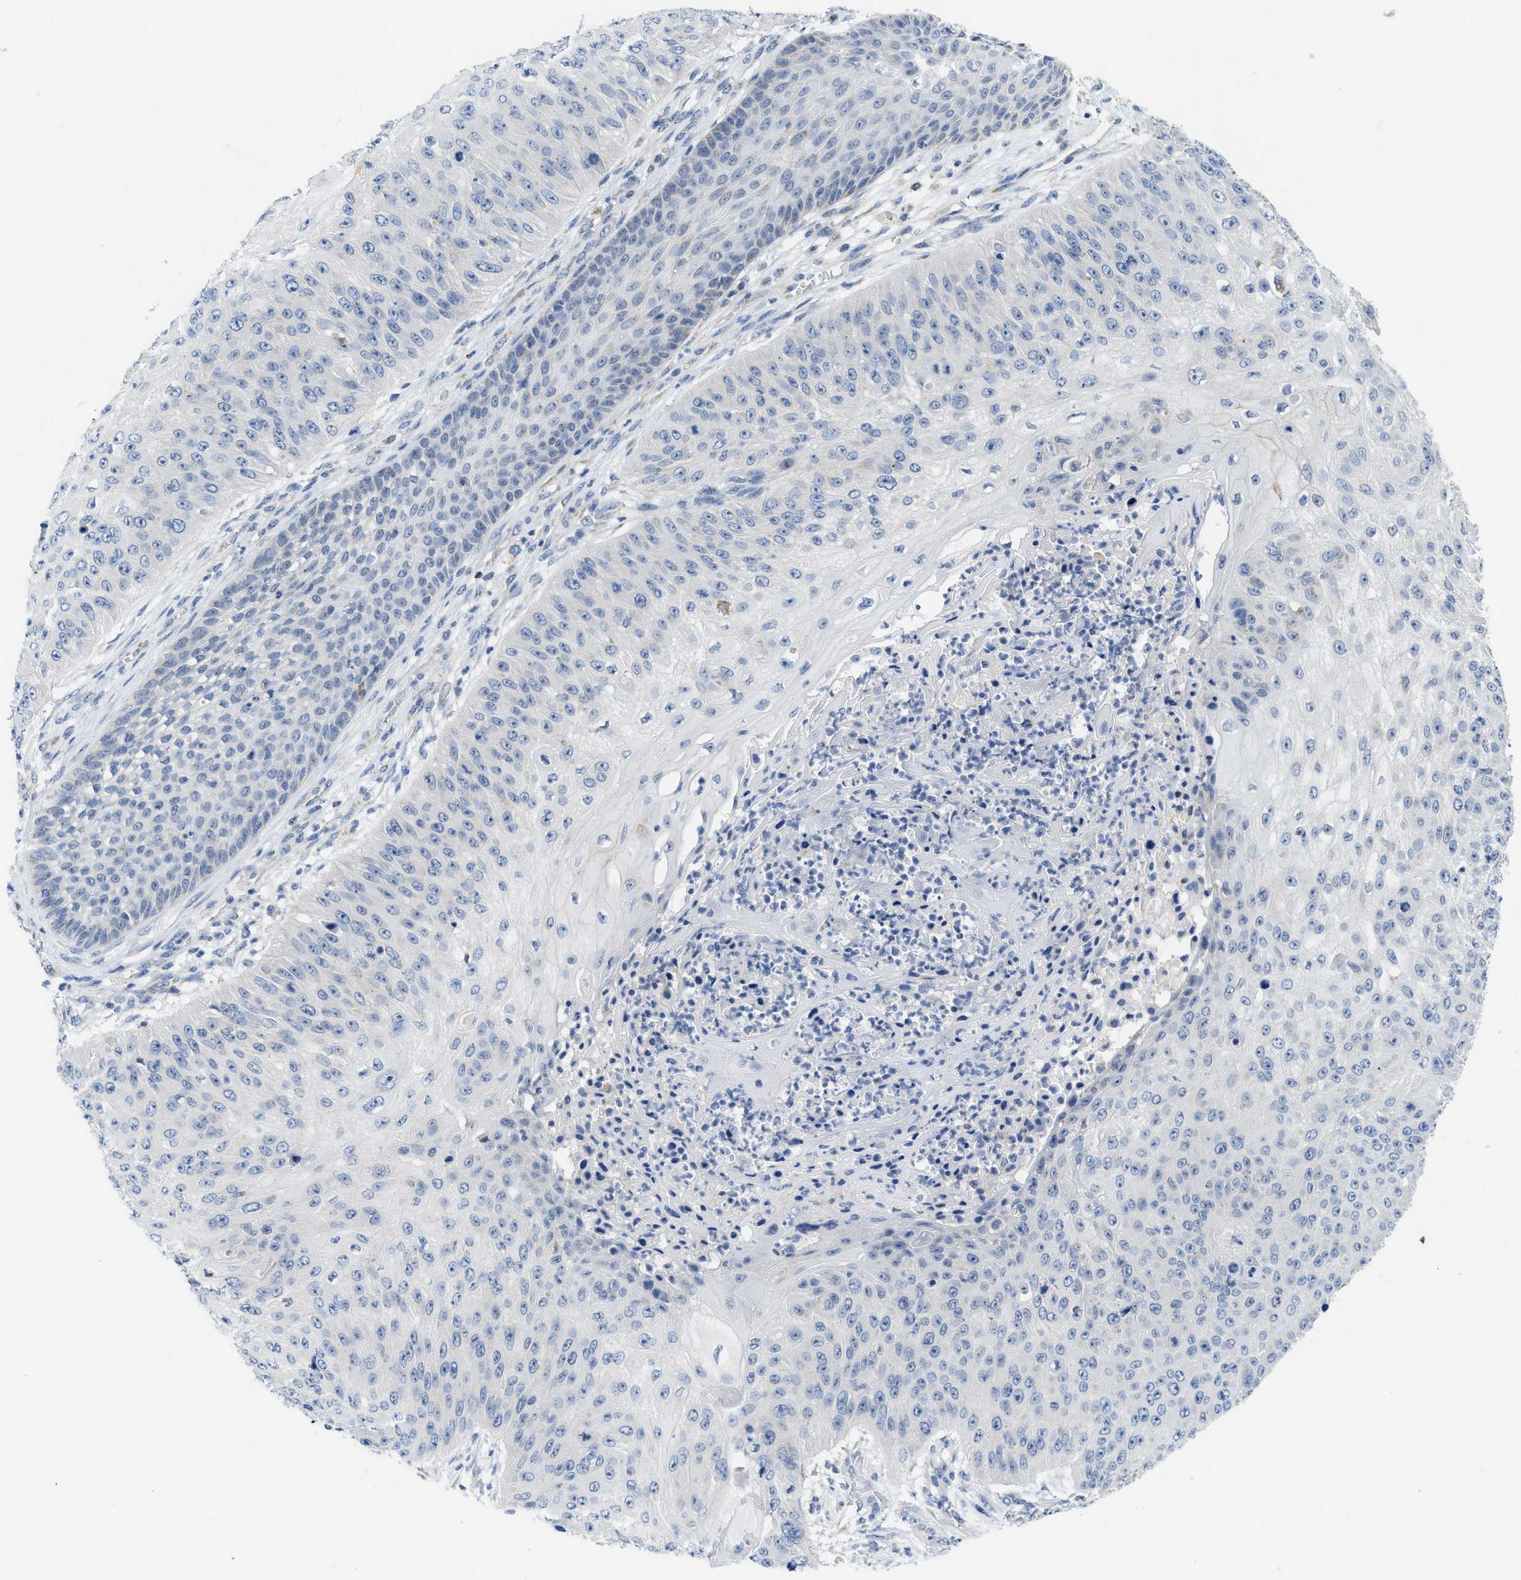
{"staining": {"intensity": "negative", "quantity": "none", "location": "none"}, "tissue": "skin cancer", "cell_type": "Tumor cells", "image_type": "cancer", "snomed": [{"axis": "morphology", "description": "Squamous cell carcinoma, NOS"}, {"axis": "topography", "description": "Skin"}], "caption": "The photomicrograph exhibits no staining of tumor cells in skin squamous cell carcinoma.", "gene": "GATD3", "patient": {"sex": "female", "age": 80}}